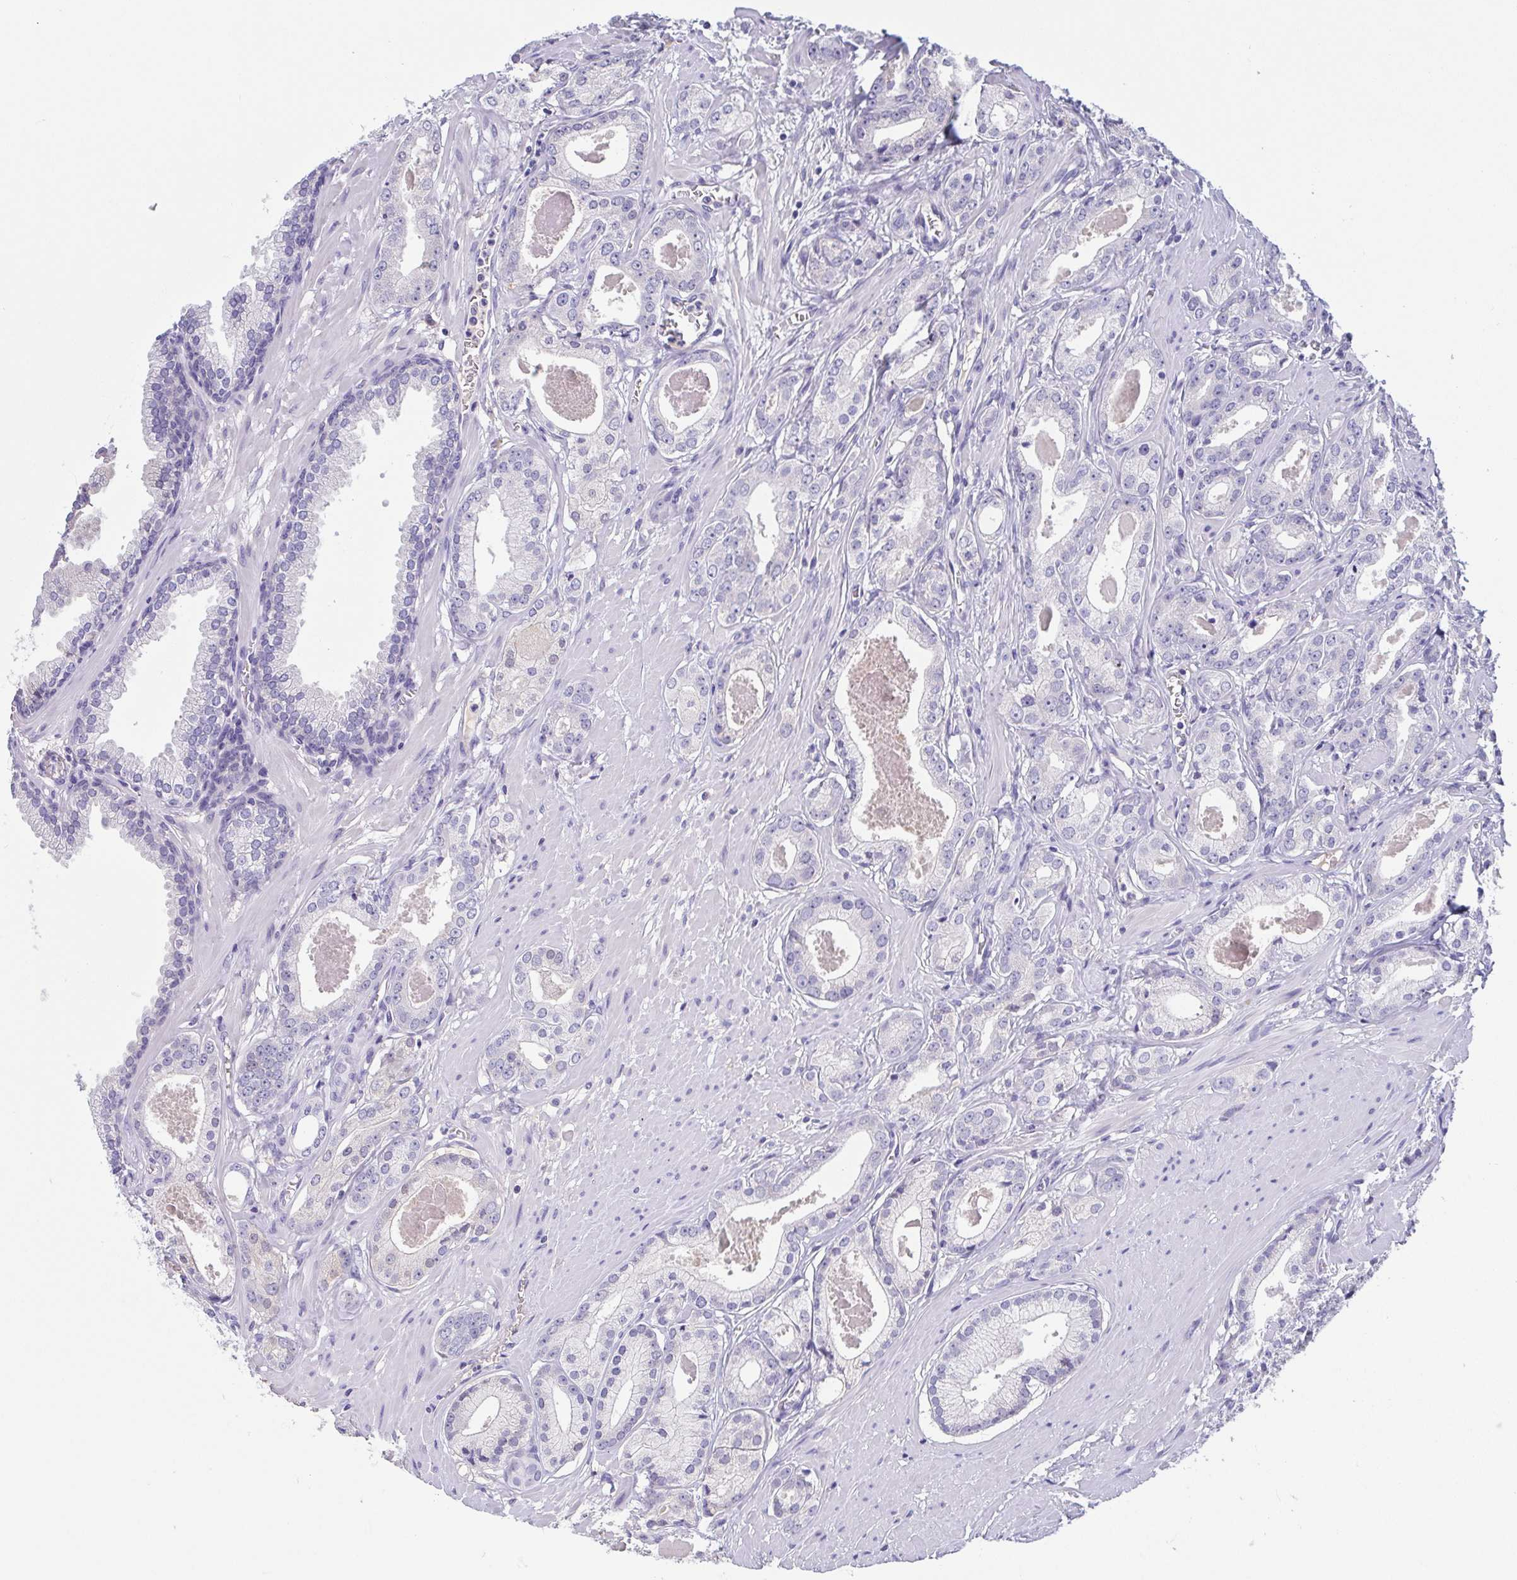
{"staining": {"intensity": "negative", "quantity": "none", "location": "none"}, "tissue": "prostate cancer", "cell_type": "Tumor cells", "image_type": "cancer", "snomed": [{"axis": "morphology", "description": "Adenocarcinoma, NOS"}, {"axis": "morphology", "description": "Adenocarcinoma, Low grade"}, {"axis": "topography", "description": "Prostate"}], "caption": "The micrograph reveals no significant expression in tumor cells of adenocarcinoma (prostate).", "gene": "TREH", "patient": {"sex": "male", "age": 64}}